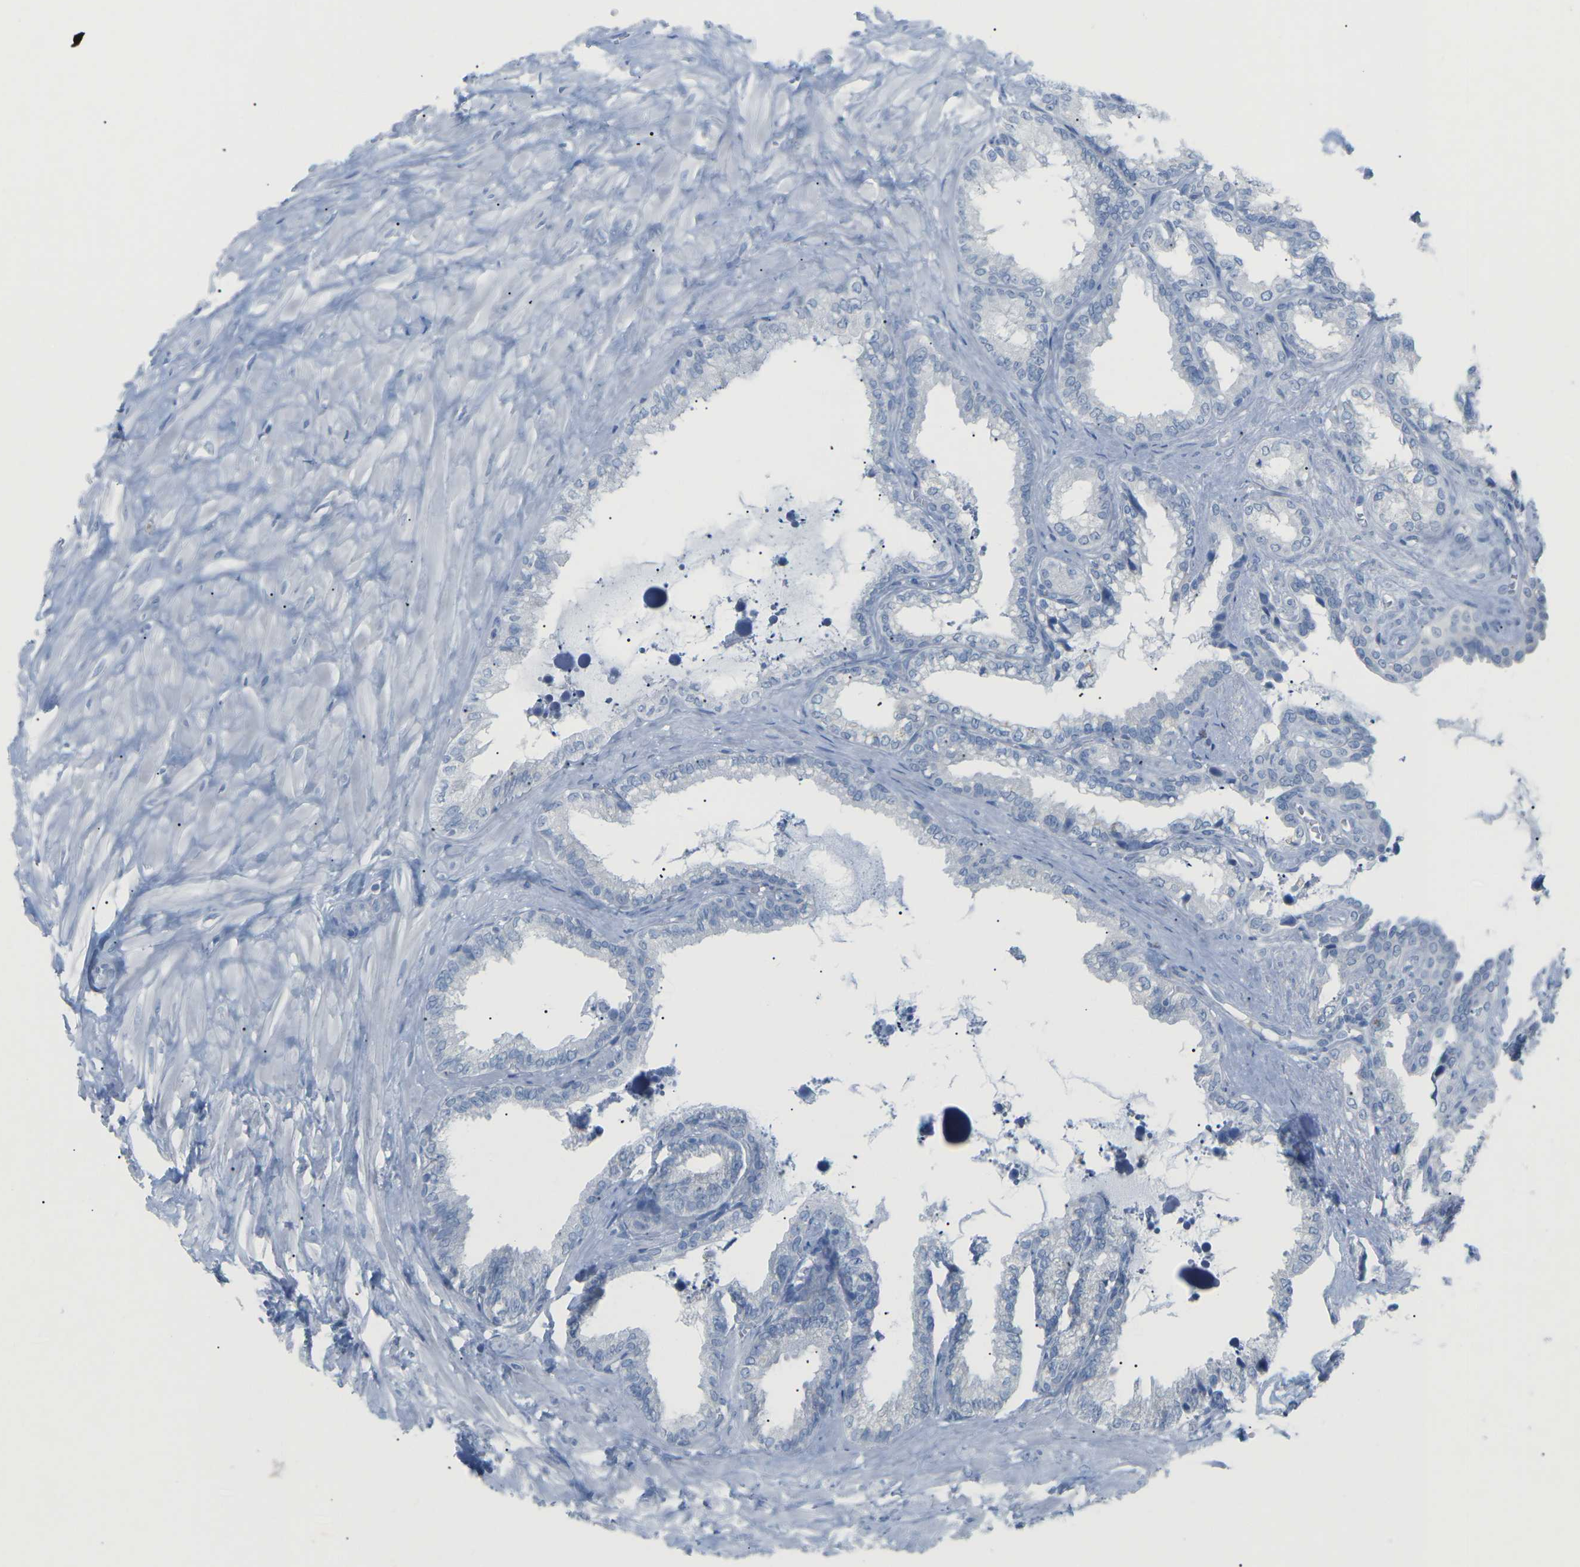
{"staining": {"intensity": "negative", "quantity": "none", "location": "none"}, "tissue": "seminal vesicle", "cell_type": "Glandular cells", "image_type": "normal", "snomed": [{"axis": "morphology", "description": "Normal tissue, NOS"}, {"axis": "topography", "description": "Seminal veicle"}], "caption": "Immunohistochemical staining of benign human seminal vesicle reveals no significant expression in glandular cells.", "gene": "HBG2", "patient": {"sex": "male", "age": 64}}